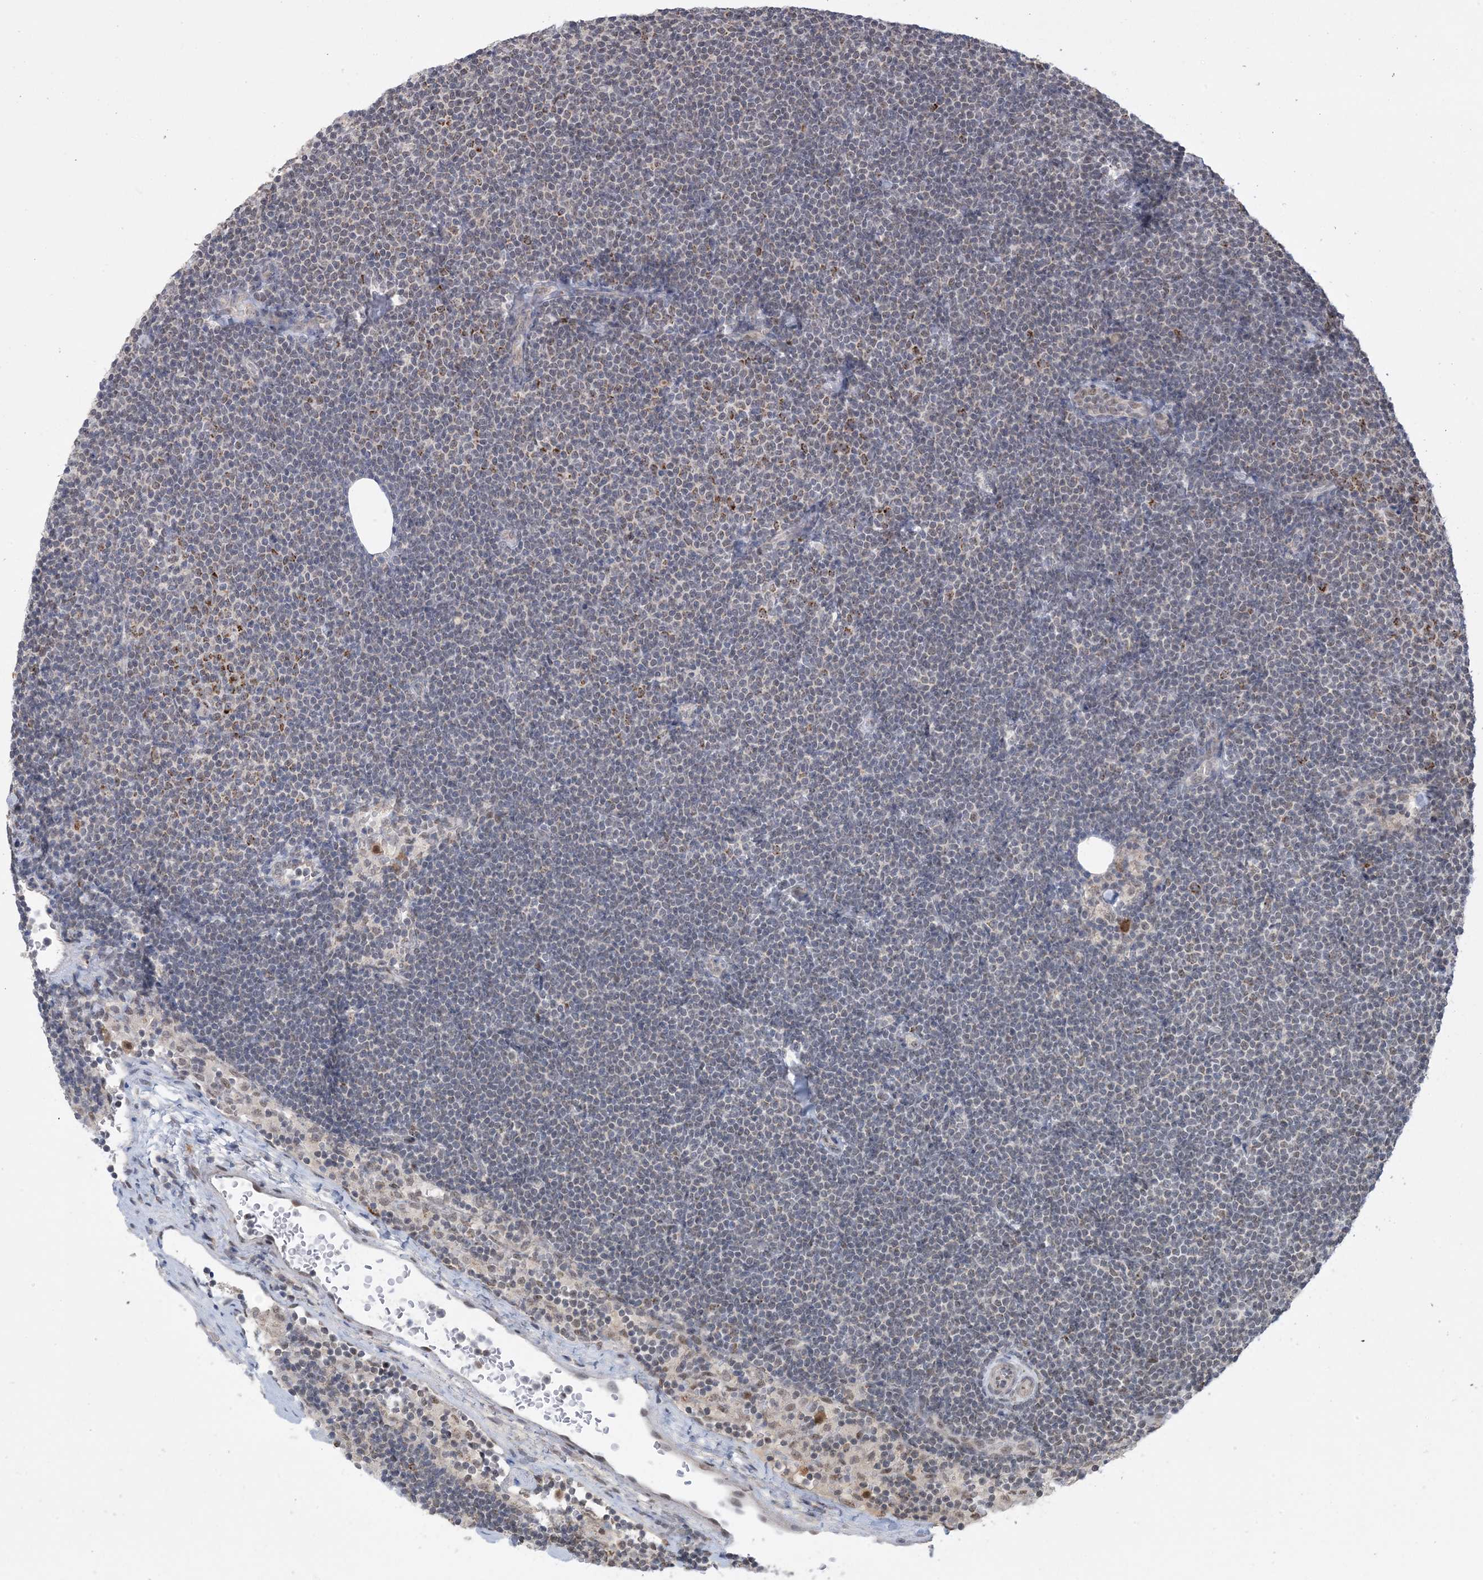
{"staining": {"intensity": "moderate", "quantity": "<25%", "location": "cytoplasmic/membranous"}, "tissue": "lymphoma", "cell_type": "Tumor cells", "image_type": "cancer", "snomed": [{"axis": "morphology", "description": "Malignant lymphoma, non-Hodgkin's type, Low grade"}, {"axis": "topography", "description": "Lymph node"}], "caption": "The histopathology image displays immunohistochemical staining of lymphoma. There is moderate cytoplasmic/membranous expression is seen in approximately <25% of tumor cells. (IHC, brightfield microscopy, high magnification).", "gene": "TRMT10C", "patient": {"sex": "female", "age": 53}}